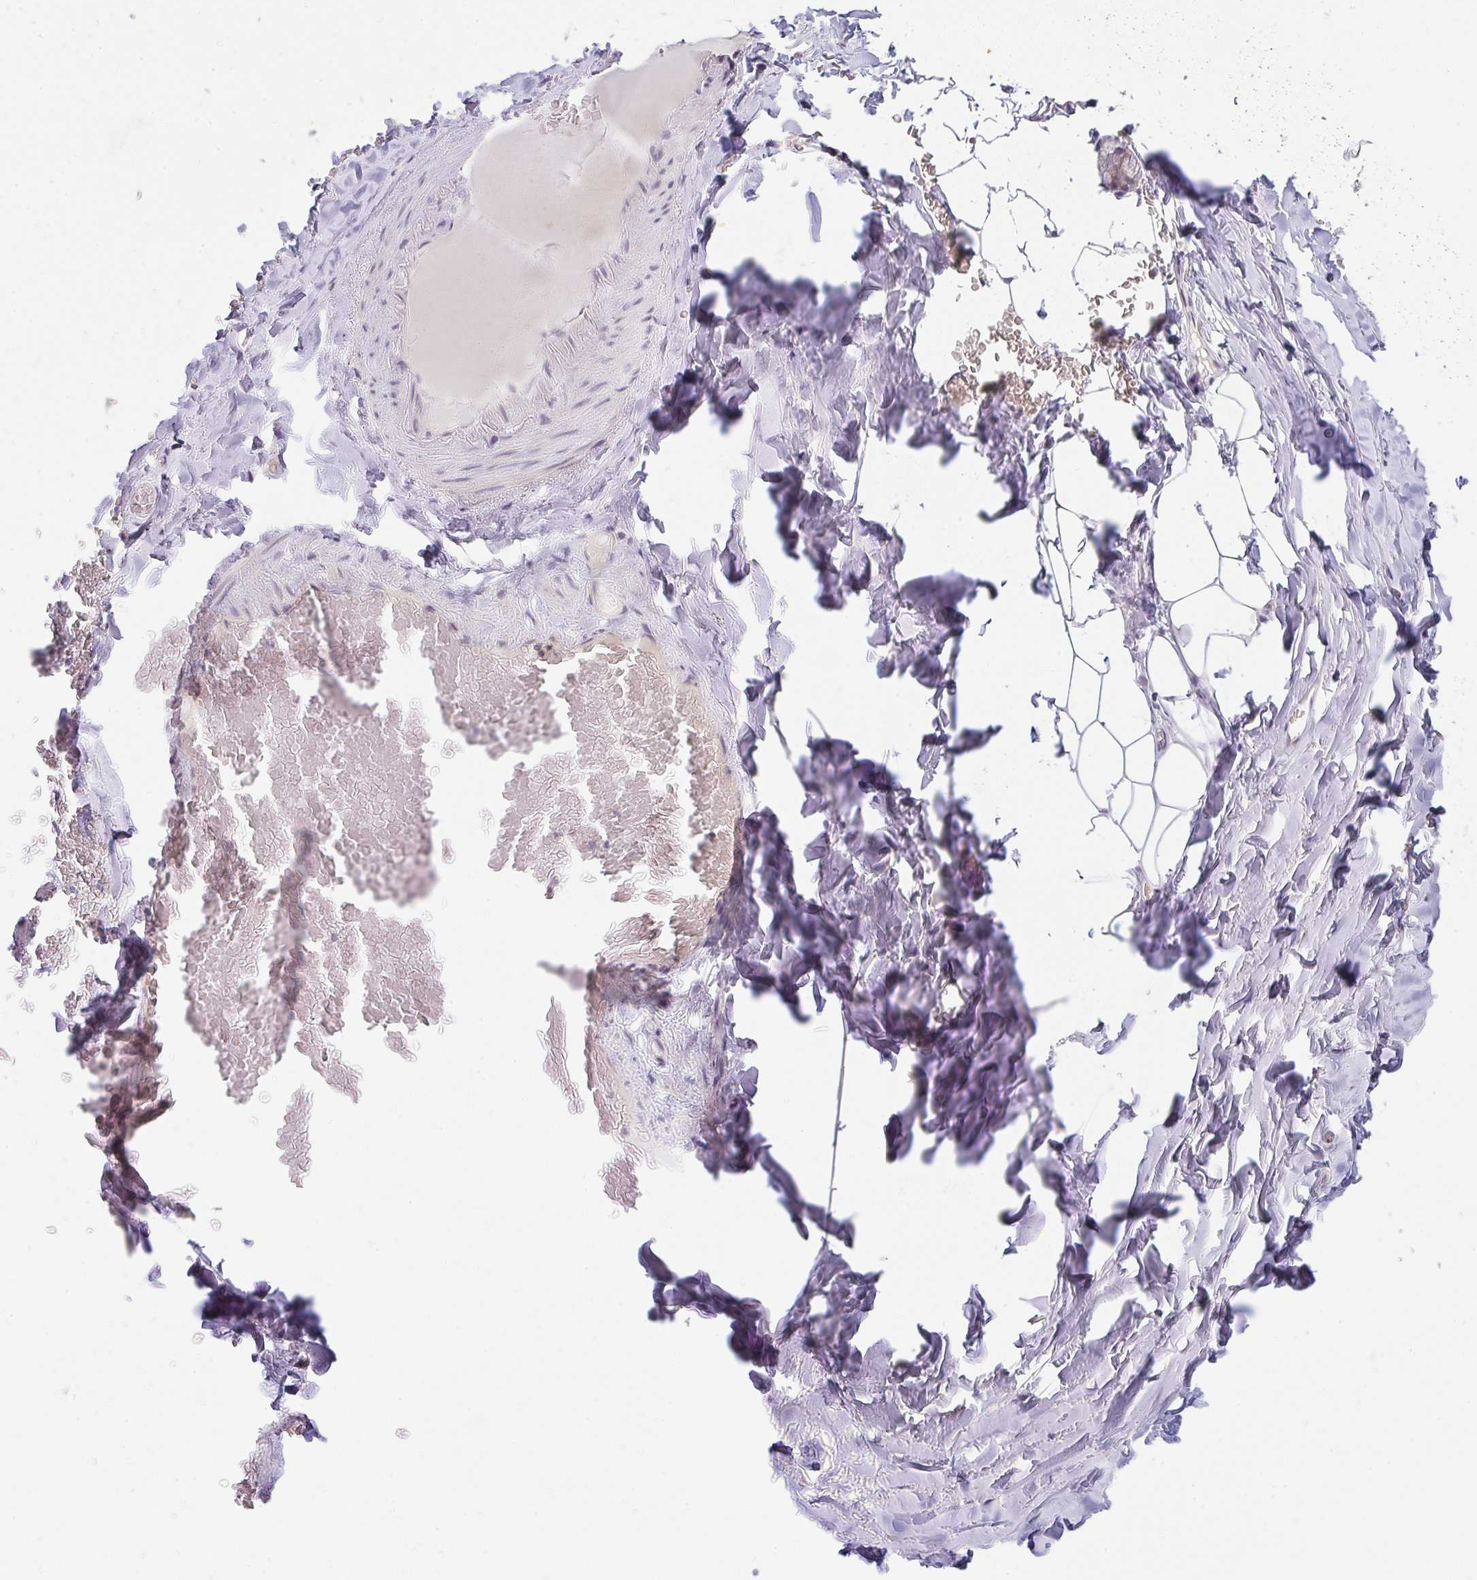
{"staining": {"intensity": "negative", "quantity": "none", "location": "none"}, "tissue": "adipose tissue", "cell_type": "Adipocytes", "image_type": "normal", "snomed": [{"axis": "morphology", "description": "Normal tissue, NOS"}, {"axis": "topography", "description": "Cartilage tissue"}, {"axis": "topography", "description": "Bronchus"}, {"axis": "topography", "description": "Peripheral nerve tissue"}], "caption": "Unremarkable adipose tissue was stained to show a protein in brown. There is no significant staining in adipocytes. (DAB (3,3'-diaminobenzidine) immunohistochemistry with hematoxylin counter stain).", "gene": "CACNA1S", "patient": {"sex": "male", "age": 67}}